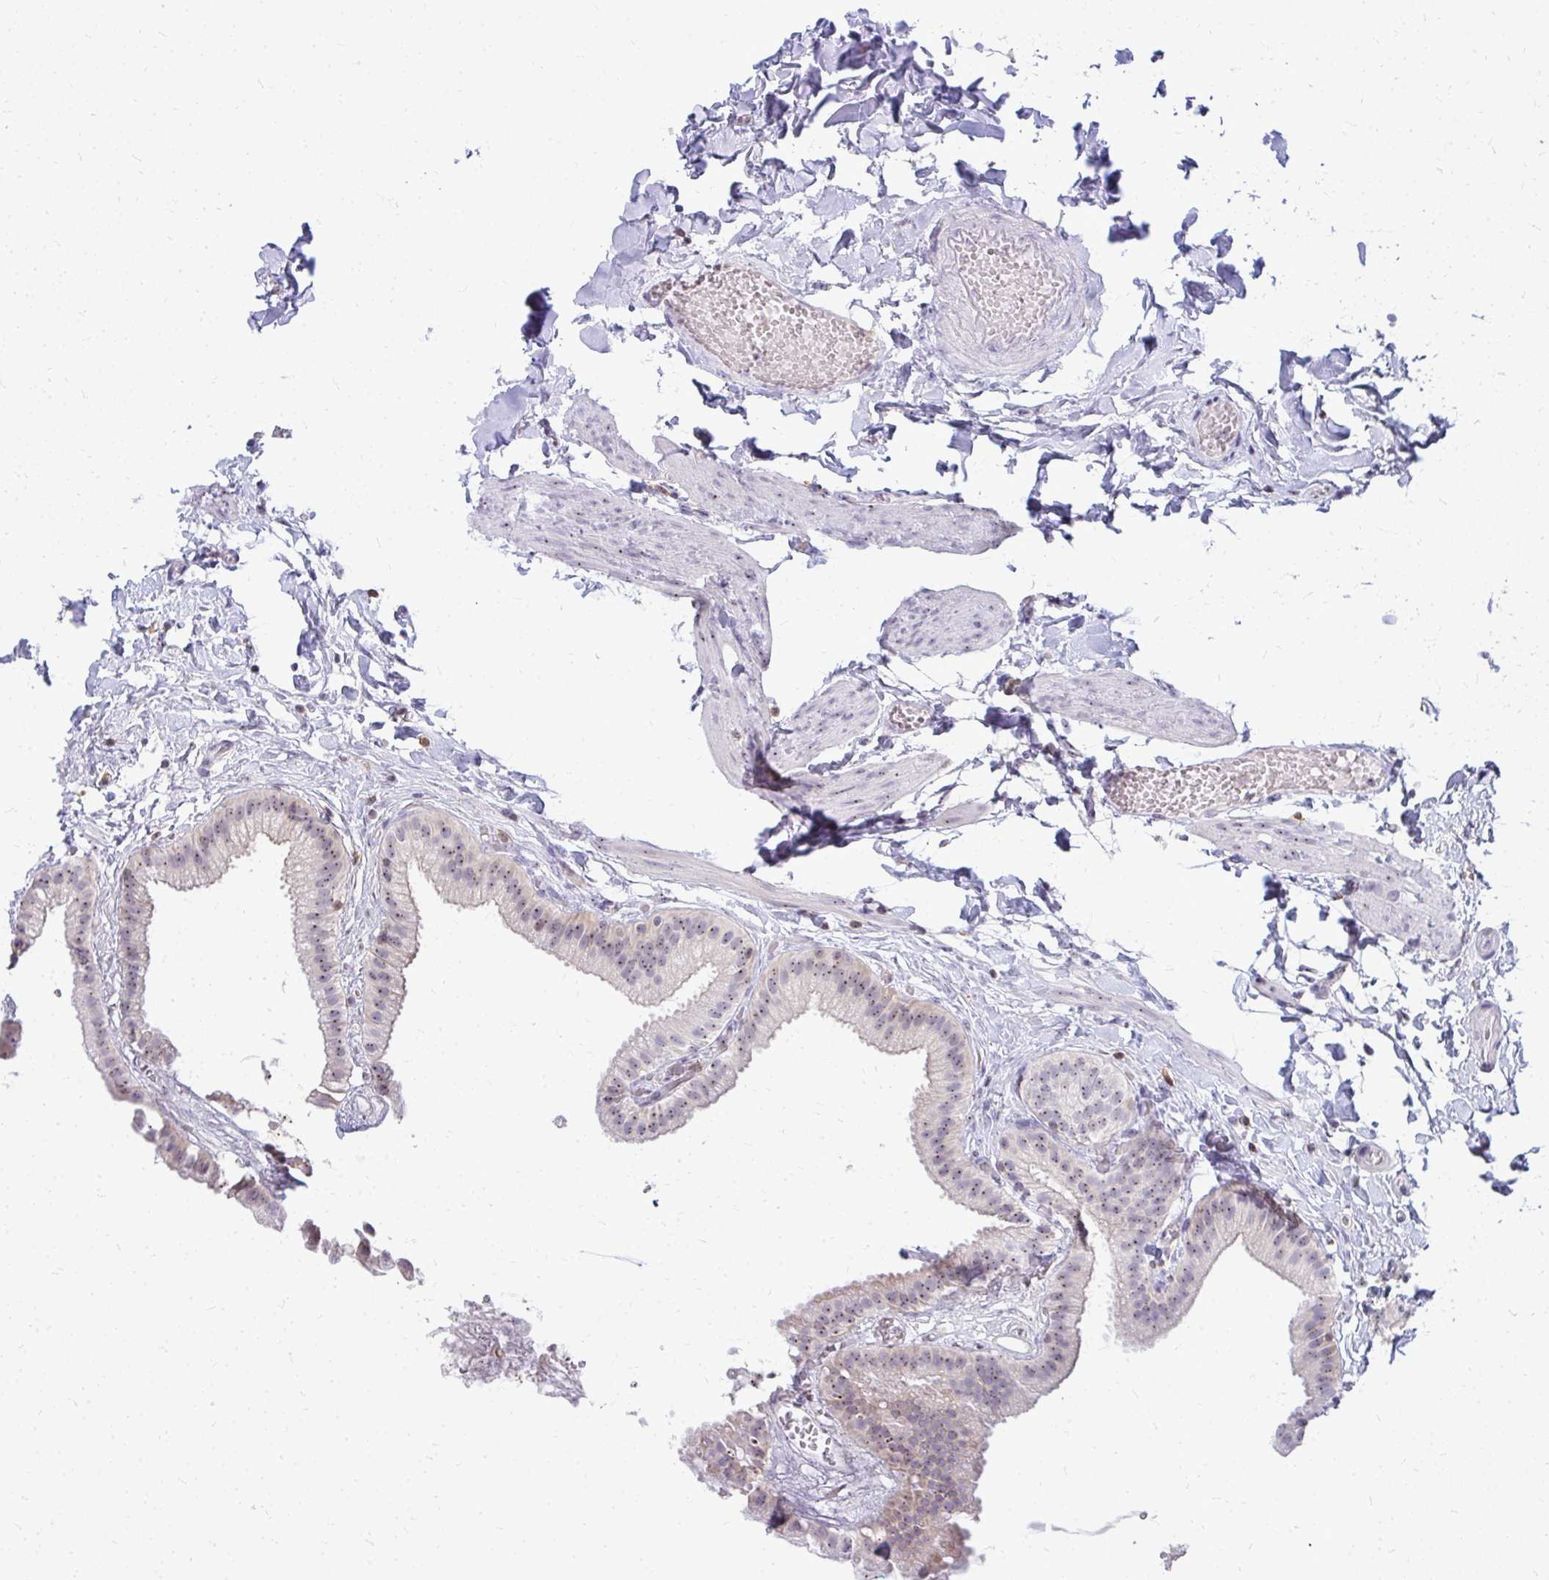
{"staining": {"intensity": "weak", "quantity": "25%-75%", "location": "nuclear"}, "tissue": "gallbladder", "cell_type": "Glandular cells", "image_type": "normal", "snomed": [{"axis": "morphology", "description": "Normal tissue, NOS"}, {"axis": "topography", "description": "Gallbladder"}], "caption": "Gallbladder stained for a protein exhibits weak nuclear positivity in glandular cells.", "gene": "FAM9A", "patient": {"sex": "female", "age": 63}}